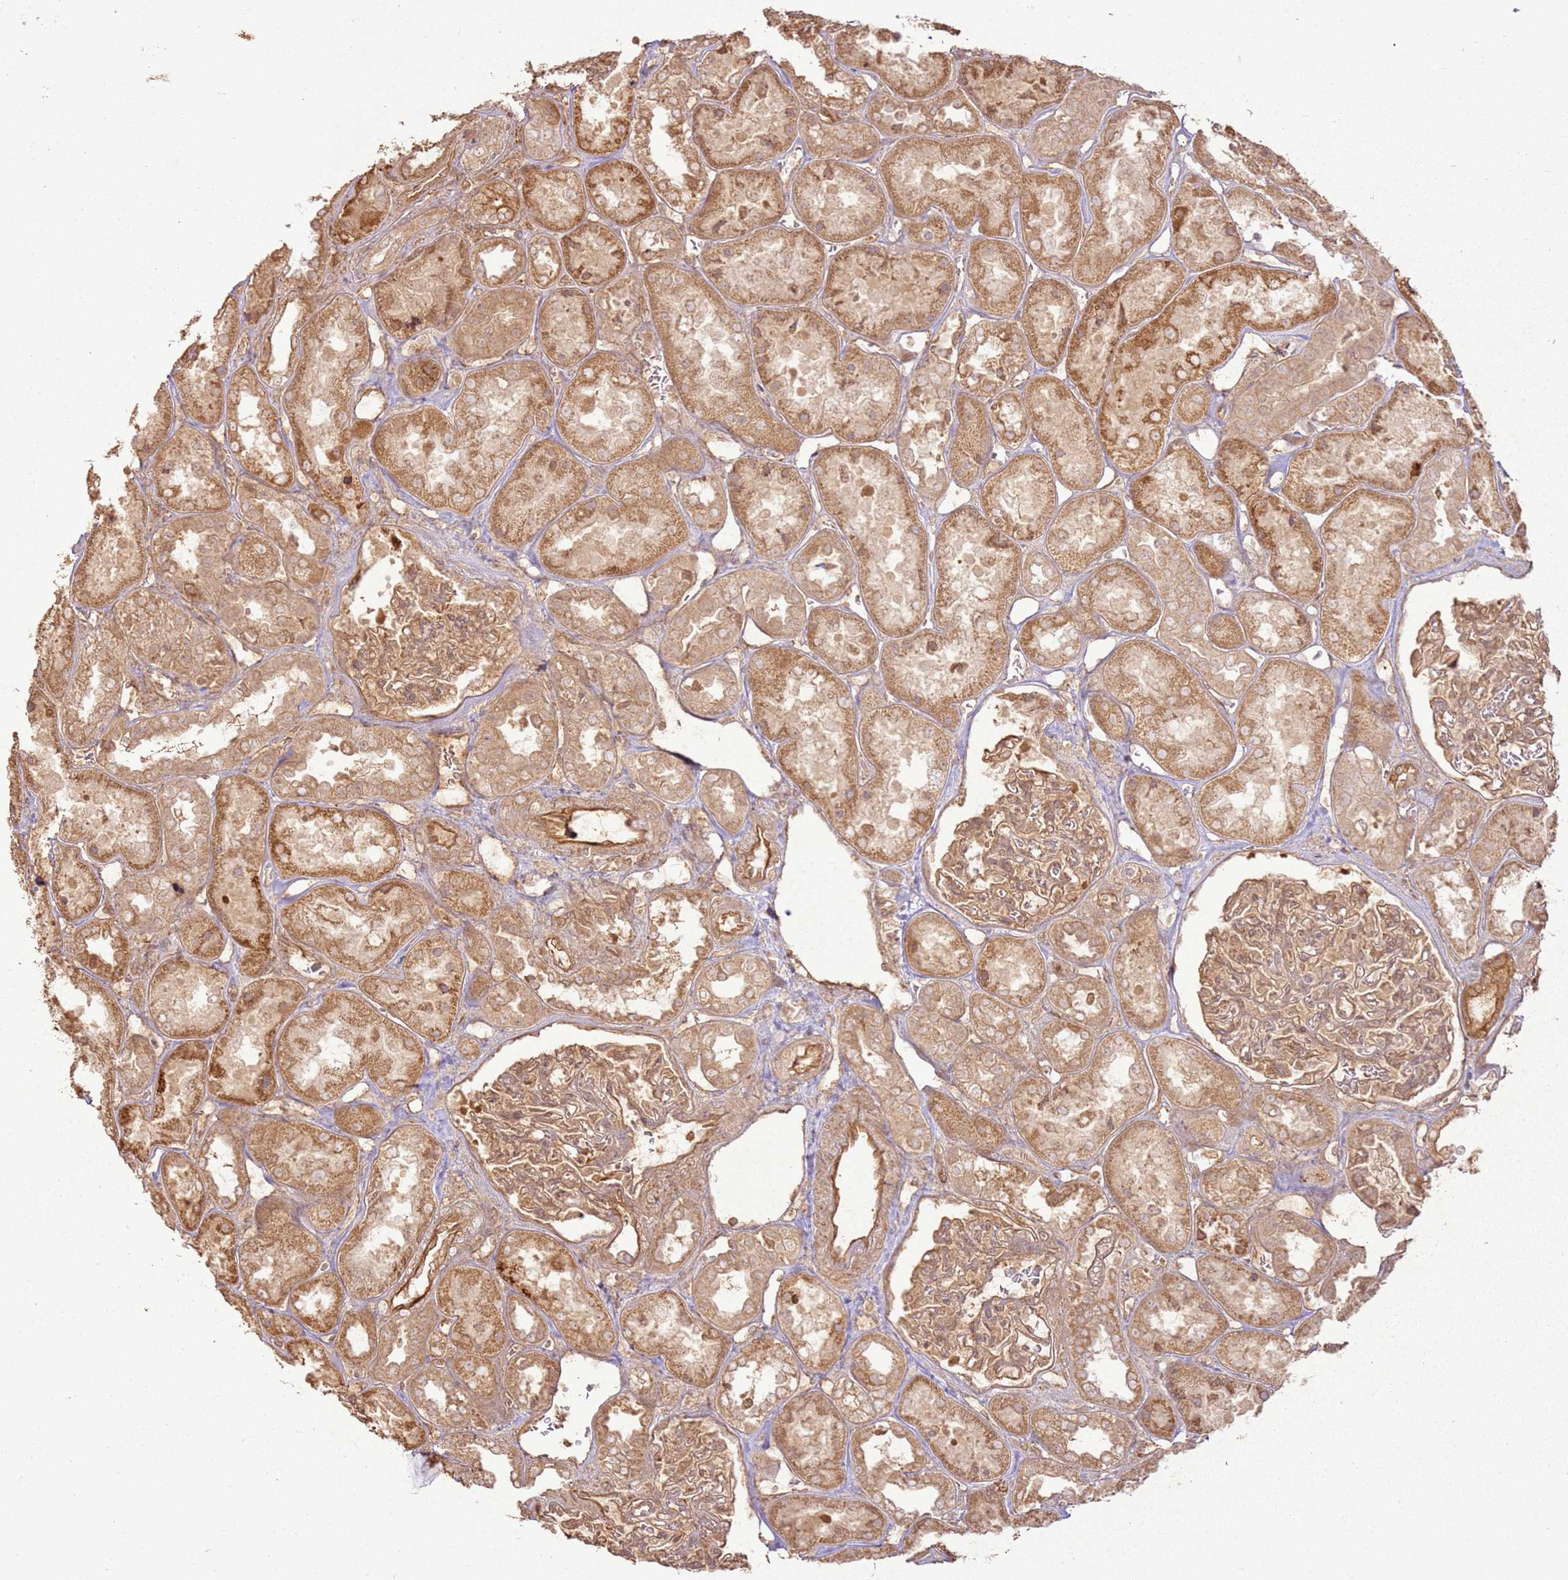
{"staining": {"intensity": "weak", "quantity": ">75%", "location": "cytoplasmic/membranous"}, "tissue": "kidney", "cell_type": "Cells in glomeruli", "image_type": "normal", "snomed": [{"axis": "morphology", "description": "Normal tissue, NOS"}, {"axis": "topography", "description": "Kidney"}], "caption": "Kidney stained with DAB immunohistochemistry exhibits low levels of weak cytoplasmic/membranous staining in approximately >75% of cells in glomeruli. (brown staining indicates protein expression, while blue staining denotes nuclei).", "gene": "ZNF776", "patient": {"sex": "male", "age": 70}}